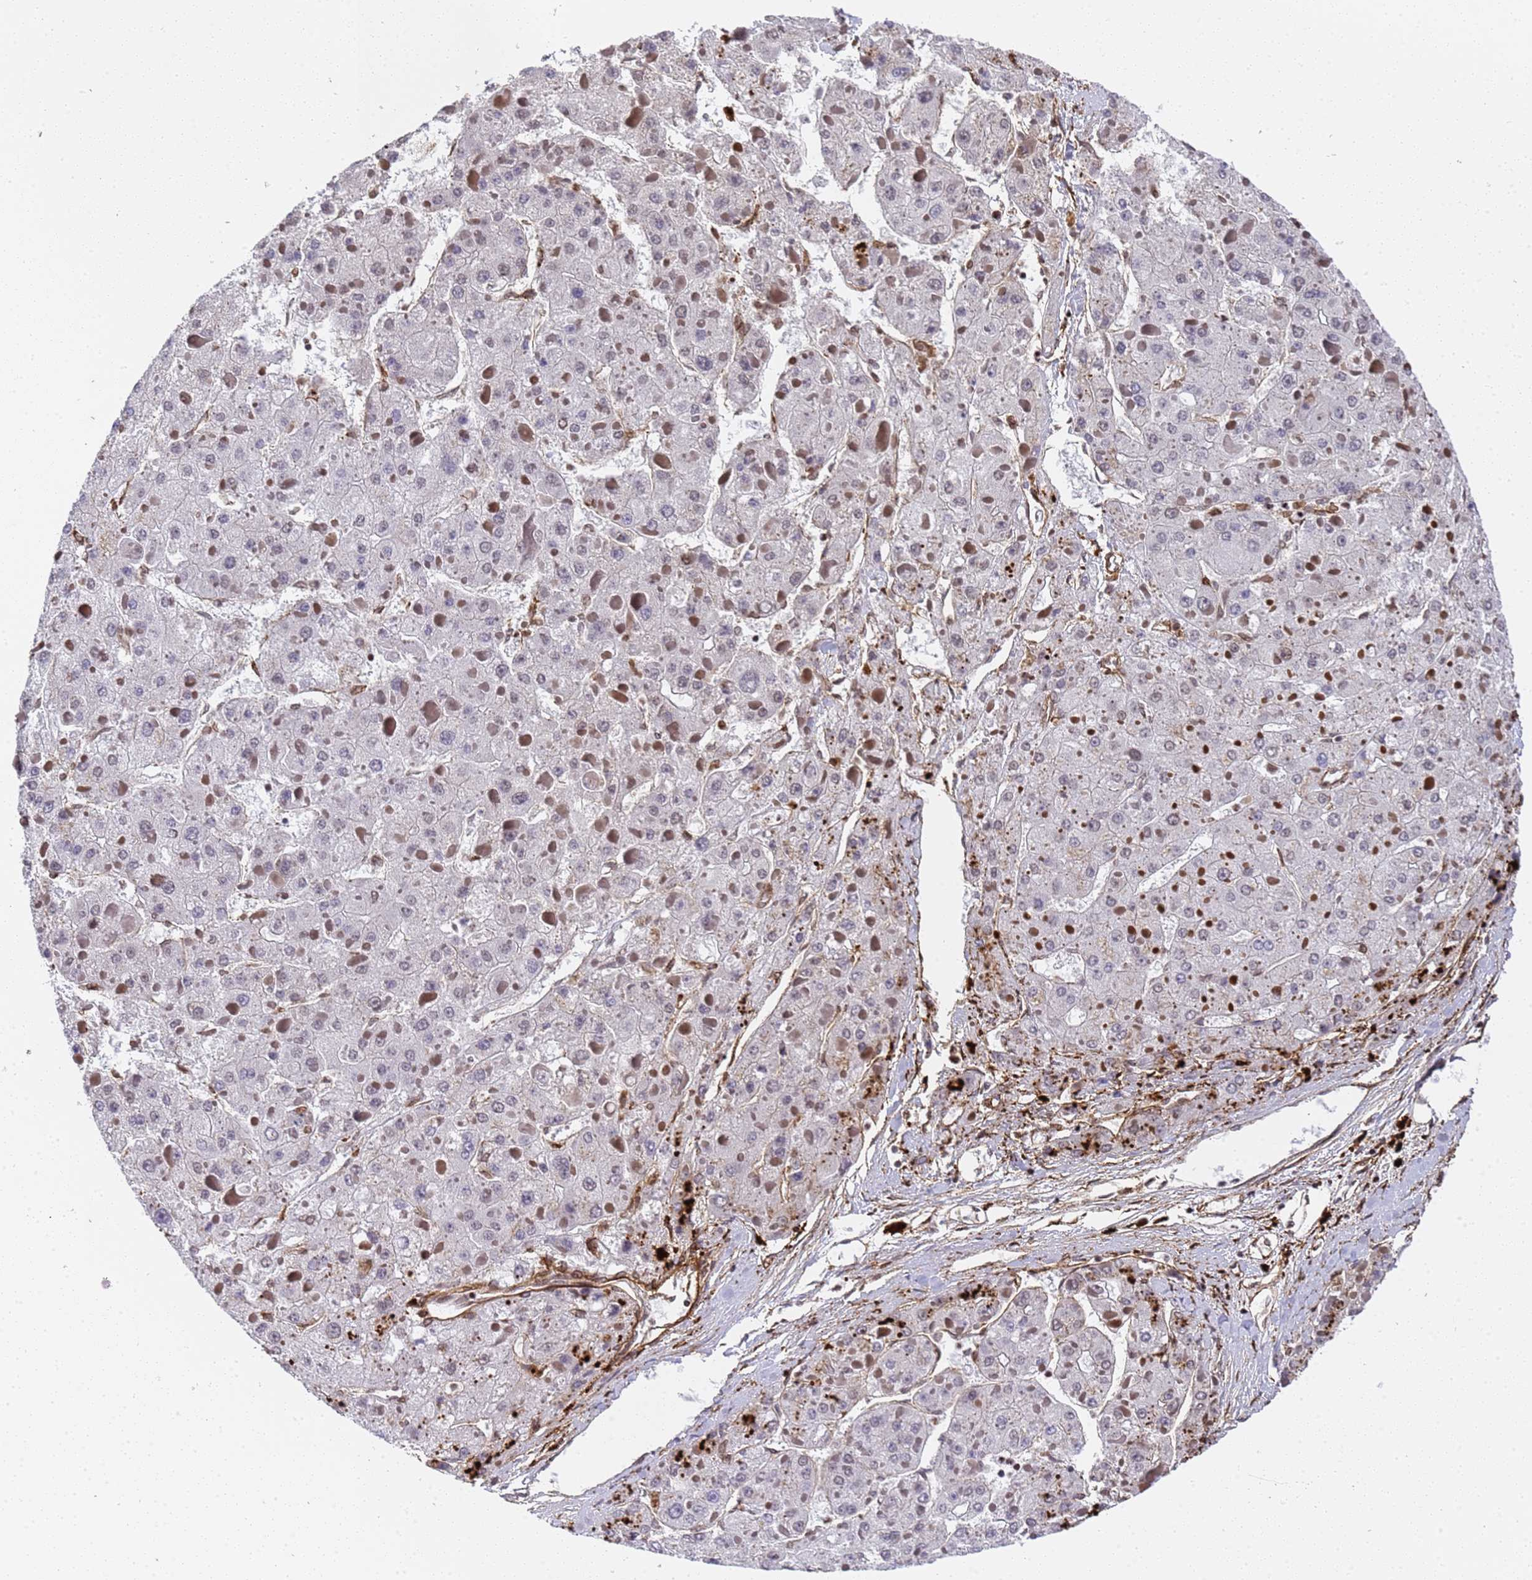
{"staining": {"intensity": "negative", "quantity": "none", "location": "none"}, "tissue": "liver cancer", "cell_type": "Tumor cells", "image_type": "cancer", "snomed": [{"axis": "morphology", "description": "Carcinoma, Hepatocellular, NOS"}, {"axis": "topography", "description": "Liver"}], "caption": "IHC image of liver hepatocellular carcinoma stained for a protein (brown), which demonstrates no positivity in tumor cells. (Brightfield microscopy of DAB (3,3'-diaminobenzidine) immunohistochemistry (IHC) at high magnification).", "gene": "IGFBP7", "patient": {"sex": "female", "age": 73}}